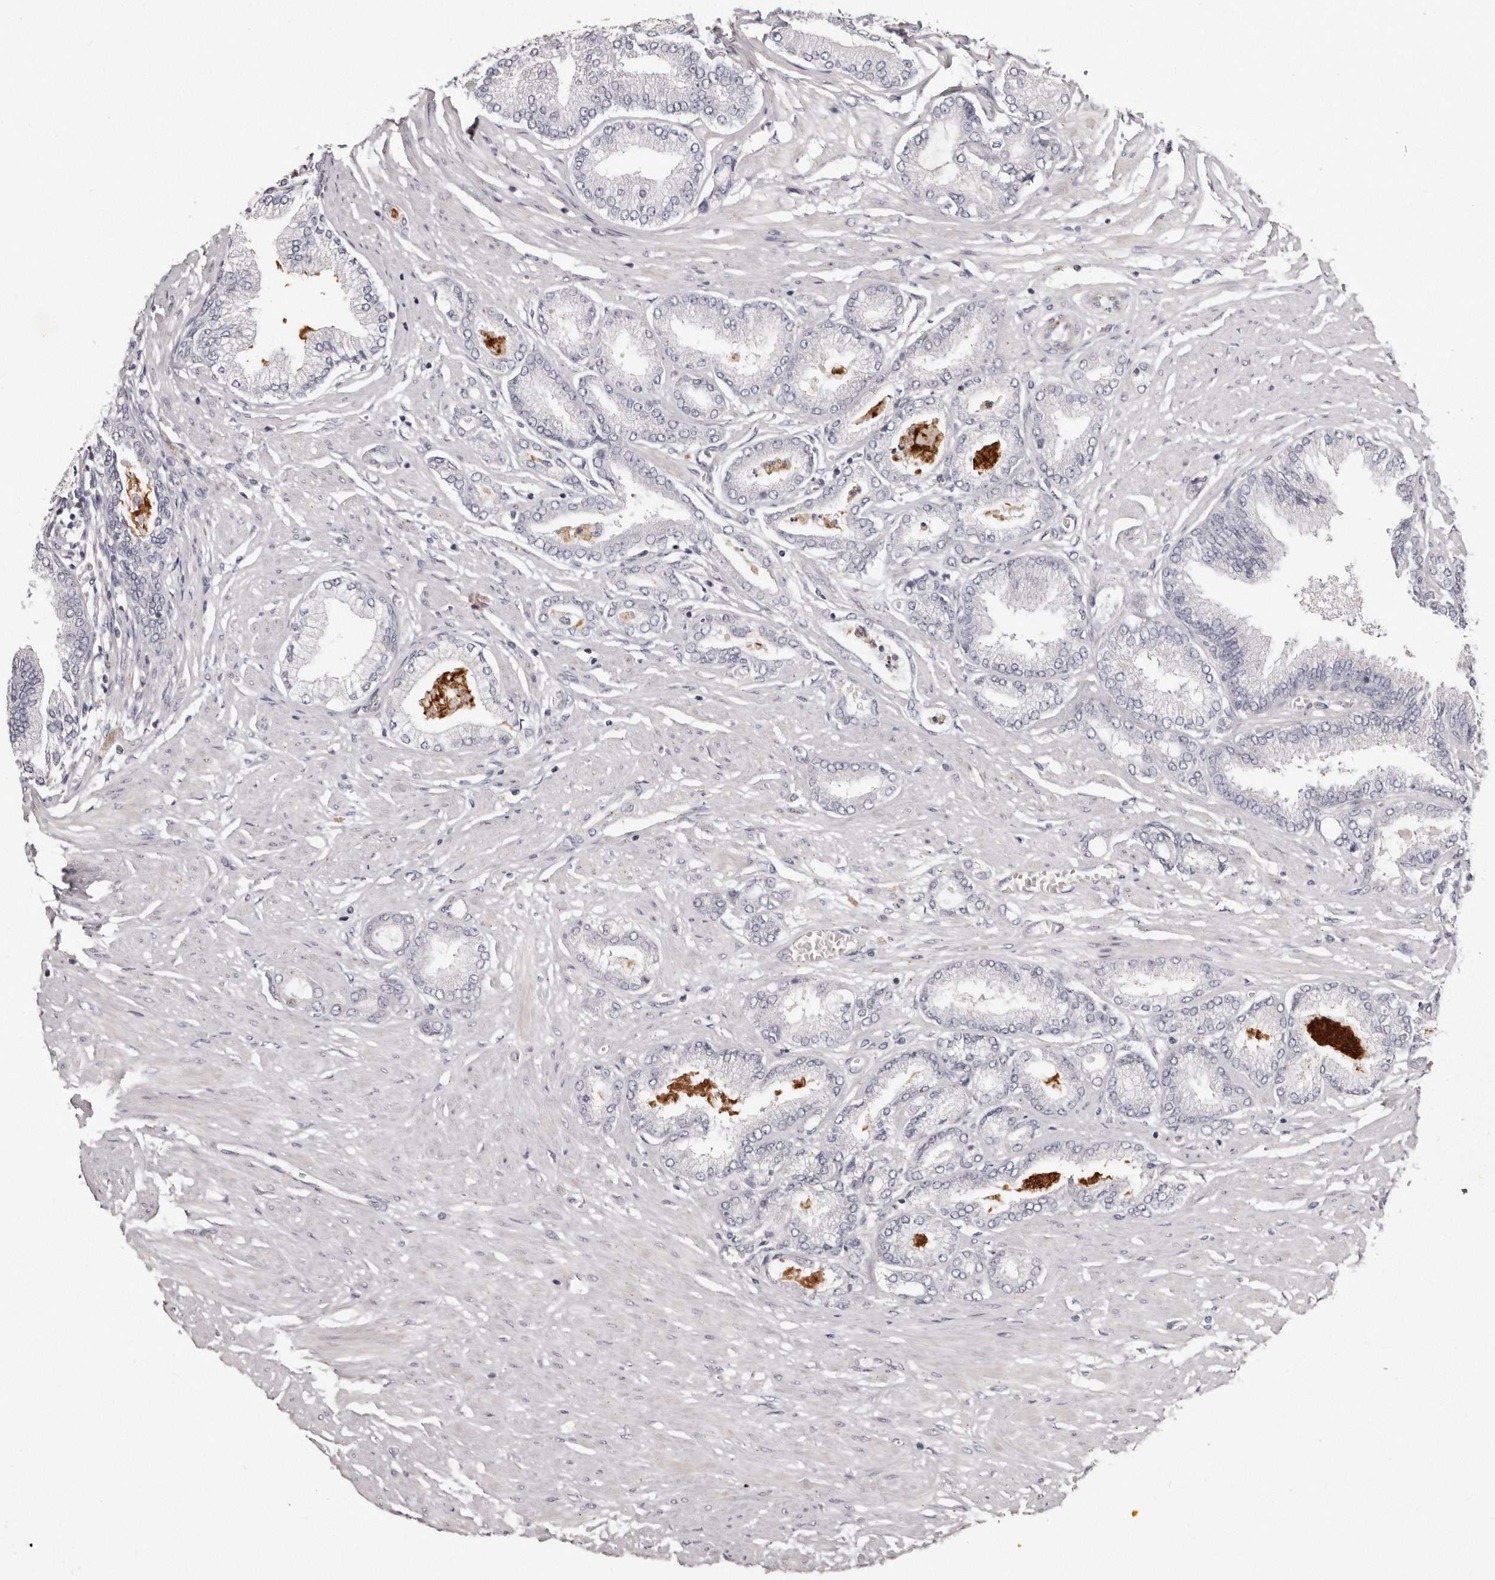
{"staining": {"intensity": "negative", "quantity": "none", "location": "none"}, "tissue": "prostate cancer", "cell_type": "Tumor cells", "image_type": "cancer", "snomed": [{"axis": "morphology", "description": "Adenocarcinoma, Low grade"}, {"axis": "topography", "description": "Prostate"}], "caption": "There is no significant positivity in tumor cells of prostate cancer. (Brightfield microscopy of DAB (3,3'-diaminobenzidine) immunohistochemistry (IHC) at high magnification).", "gene": "PEG10", "patient": {"sex": "male", "age": 63}}